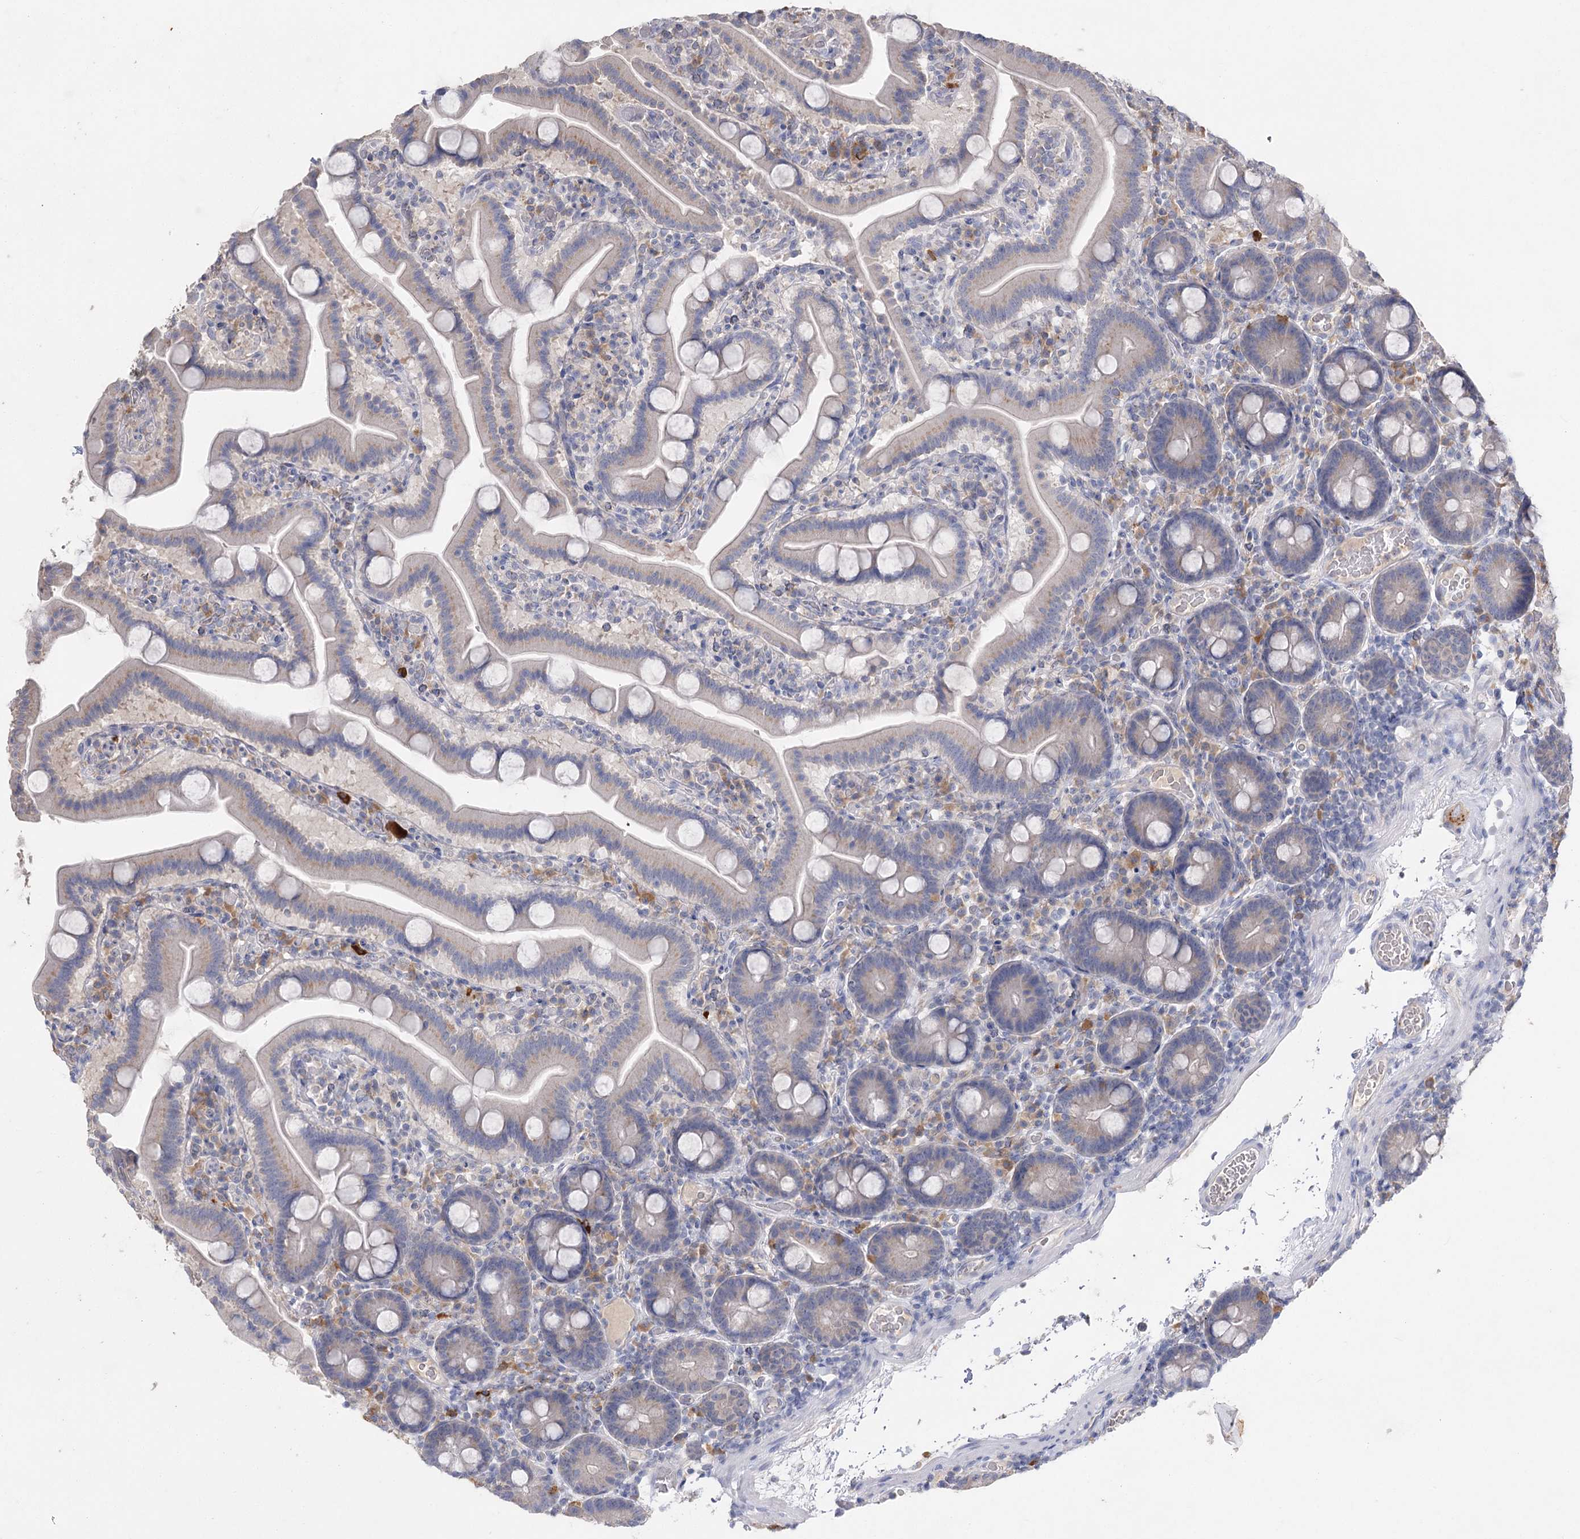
{"staining": {"intensity": "weak", "quantity": "25%-75%", "location": "cytoplasmic/membranous"}, "tissue": "duodenum", "cell_type": "Glandular cells", "image_type": "normal", "snomed": [{"axis": "morphology", "description": "Normal tissue, NOS"}, {"axis": "topography", "description": "Duodenum"}], "caption": "Glandular cells display low levels of weak cytoplasmic/membranous expression in approximately 25%-75% of cells in unremarkable human duodenum.", "gene": "IL1RAP", "patient": {"sex": "male", "age": 55}}